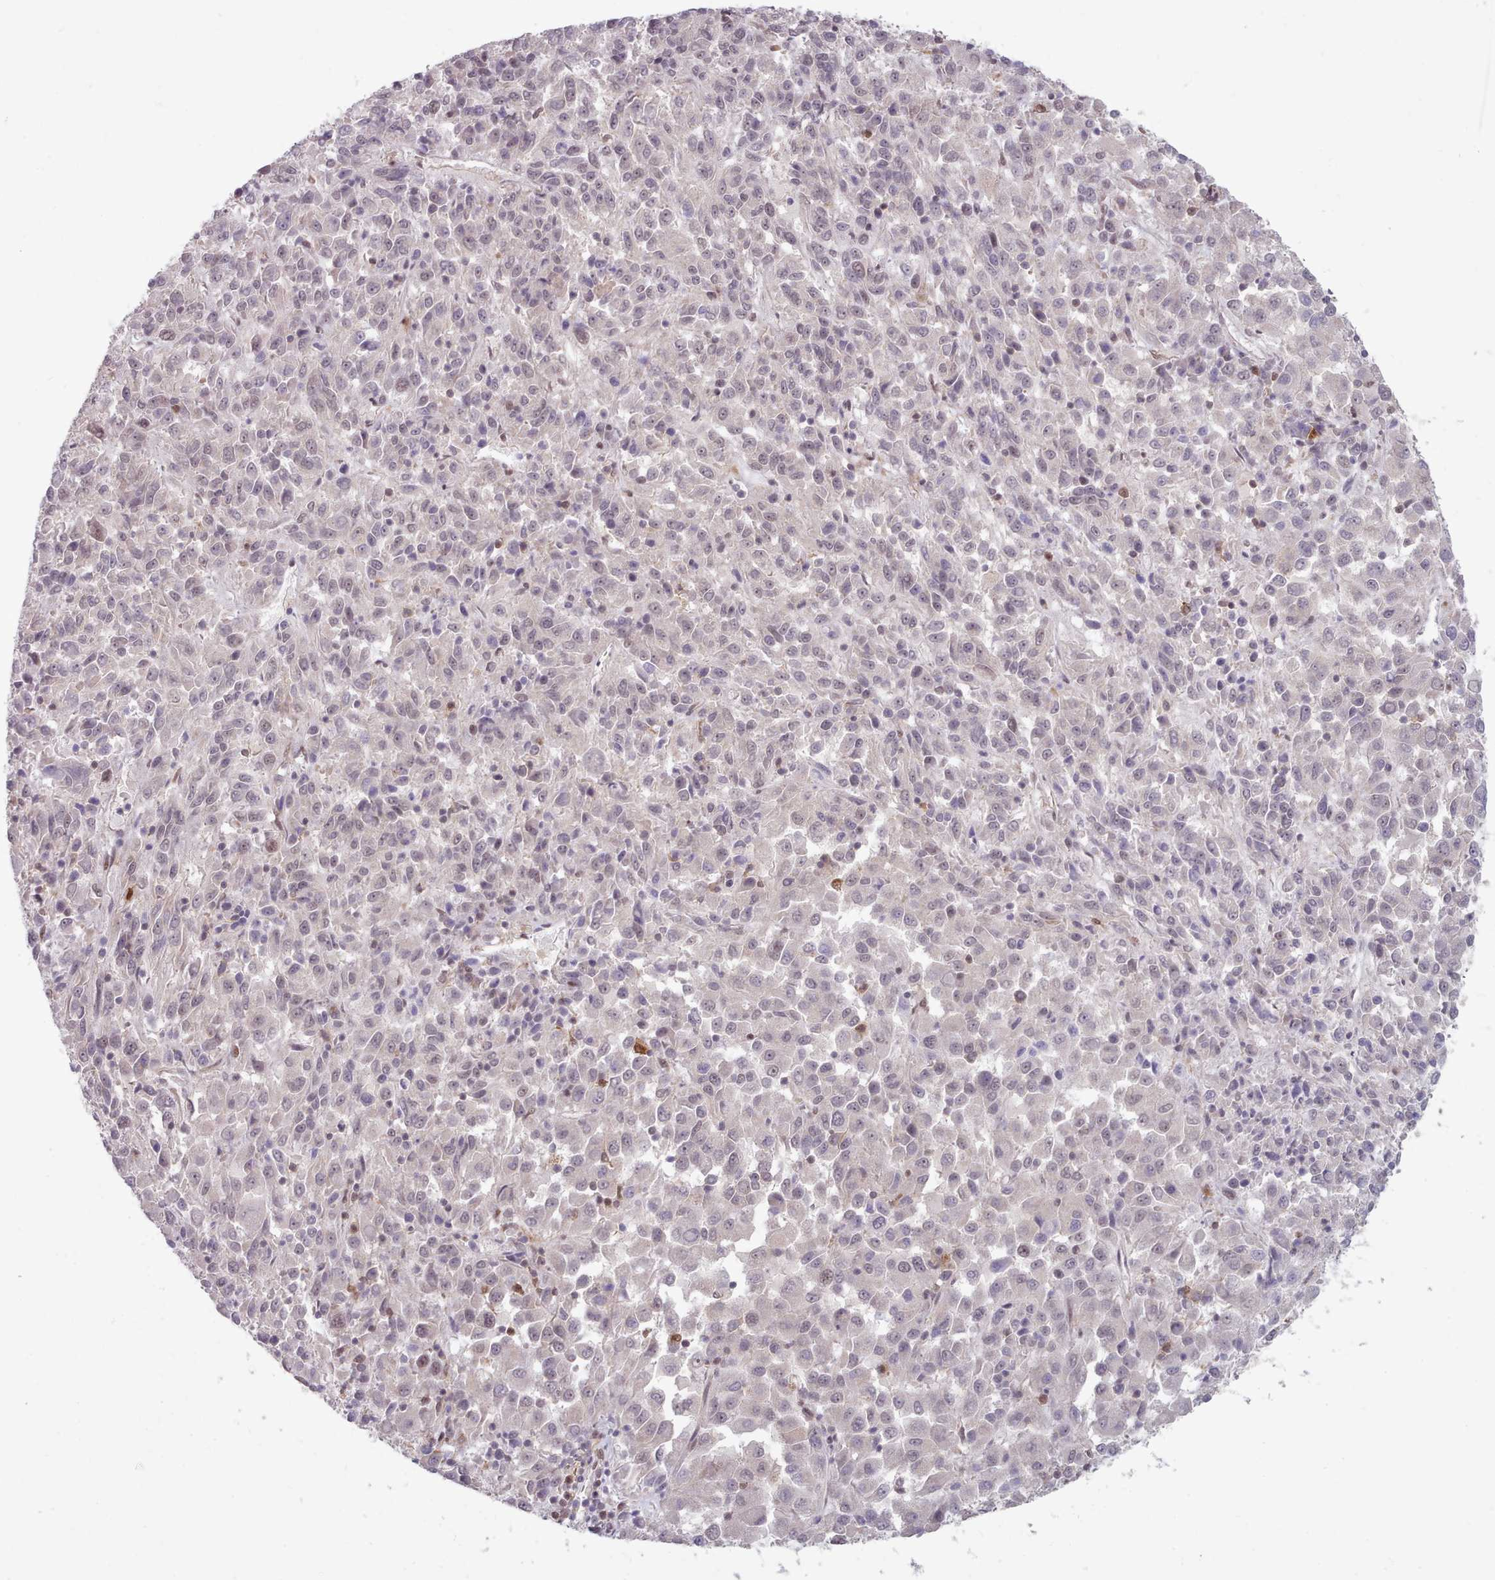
{"staining": {"intensity": "negative", "quantity": "none", "location": "none"}, "tissue": "melanoma", "cell_type": "Tumor cells", "image_type": "cancer", "snomed": [{"axis": "morphology", "description": "Malignant melanoma, Metastatic site"}, {"axis": "topography", "description": "Lung"}], "caption": "This is an immunohistochemistry (IHC) photomicrograph of melanoma. There is no positivity in tumor cells.", "gene": "CES3", "patient": {"sex": "male", "age": 64}}